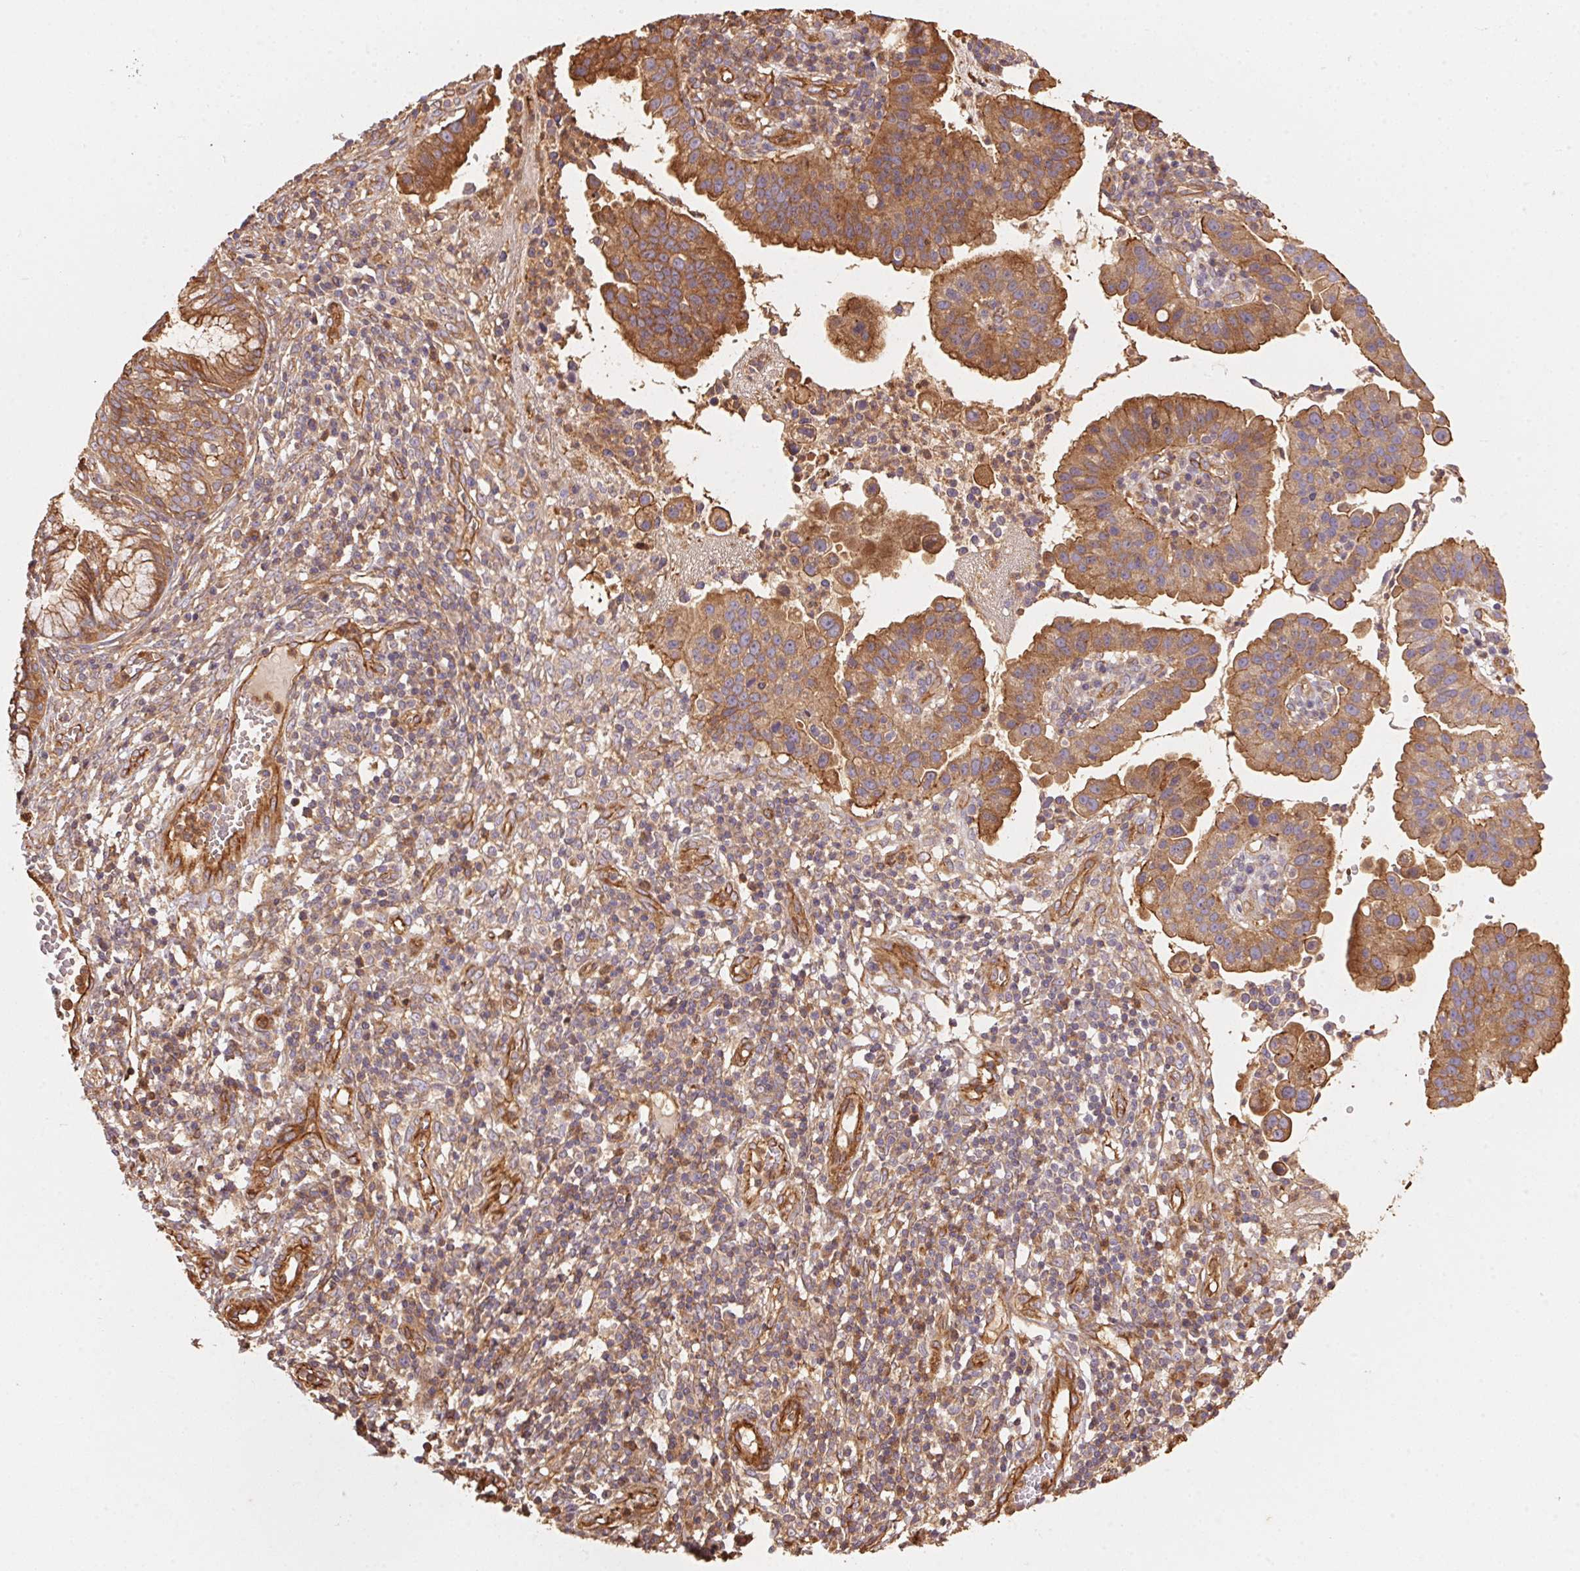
{"staining": {"intensity": "moderate", "quantity": ">75%", "location": "cytoplasmic/membranous"}, "tissue": "cervical cancer", "cell_type": "Tumor cells", "image_type": "cancer", "snomed": [{"axis": "morphology", "description": "Adenocarcinoma, NOS"}, {"axis": "topography", "description": "Cervix"}], "caption": "Brown immunohistochemical staining in cervical cancer demonstrates moderate cytoplasmic/membranous staining in approximately >75% of tumor cells.", "gene": "FRAS1", "patient": {"sex": "female", "age": 34}}